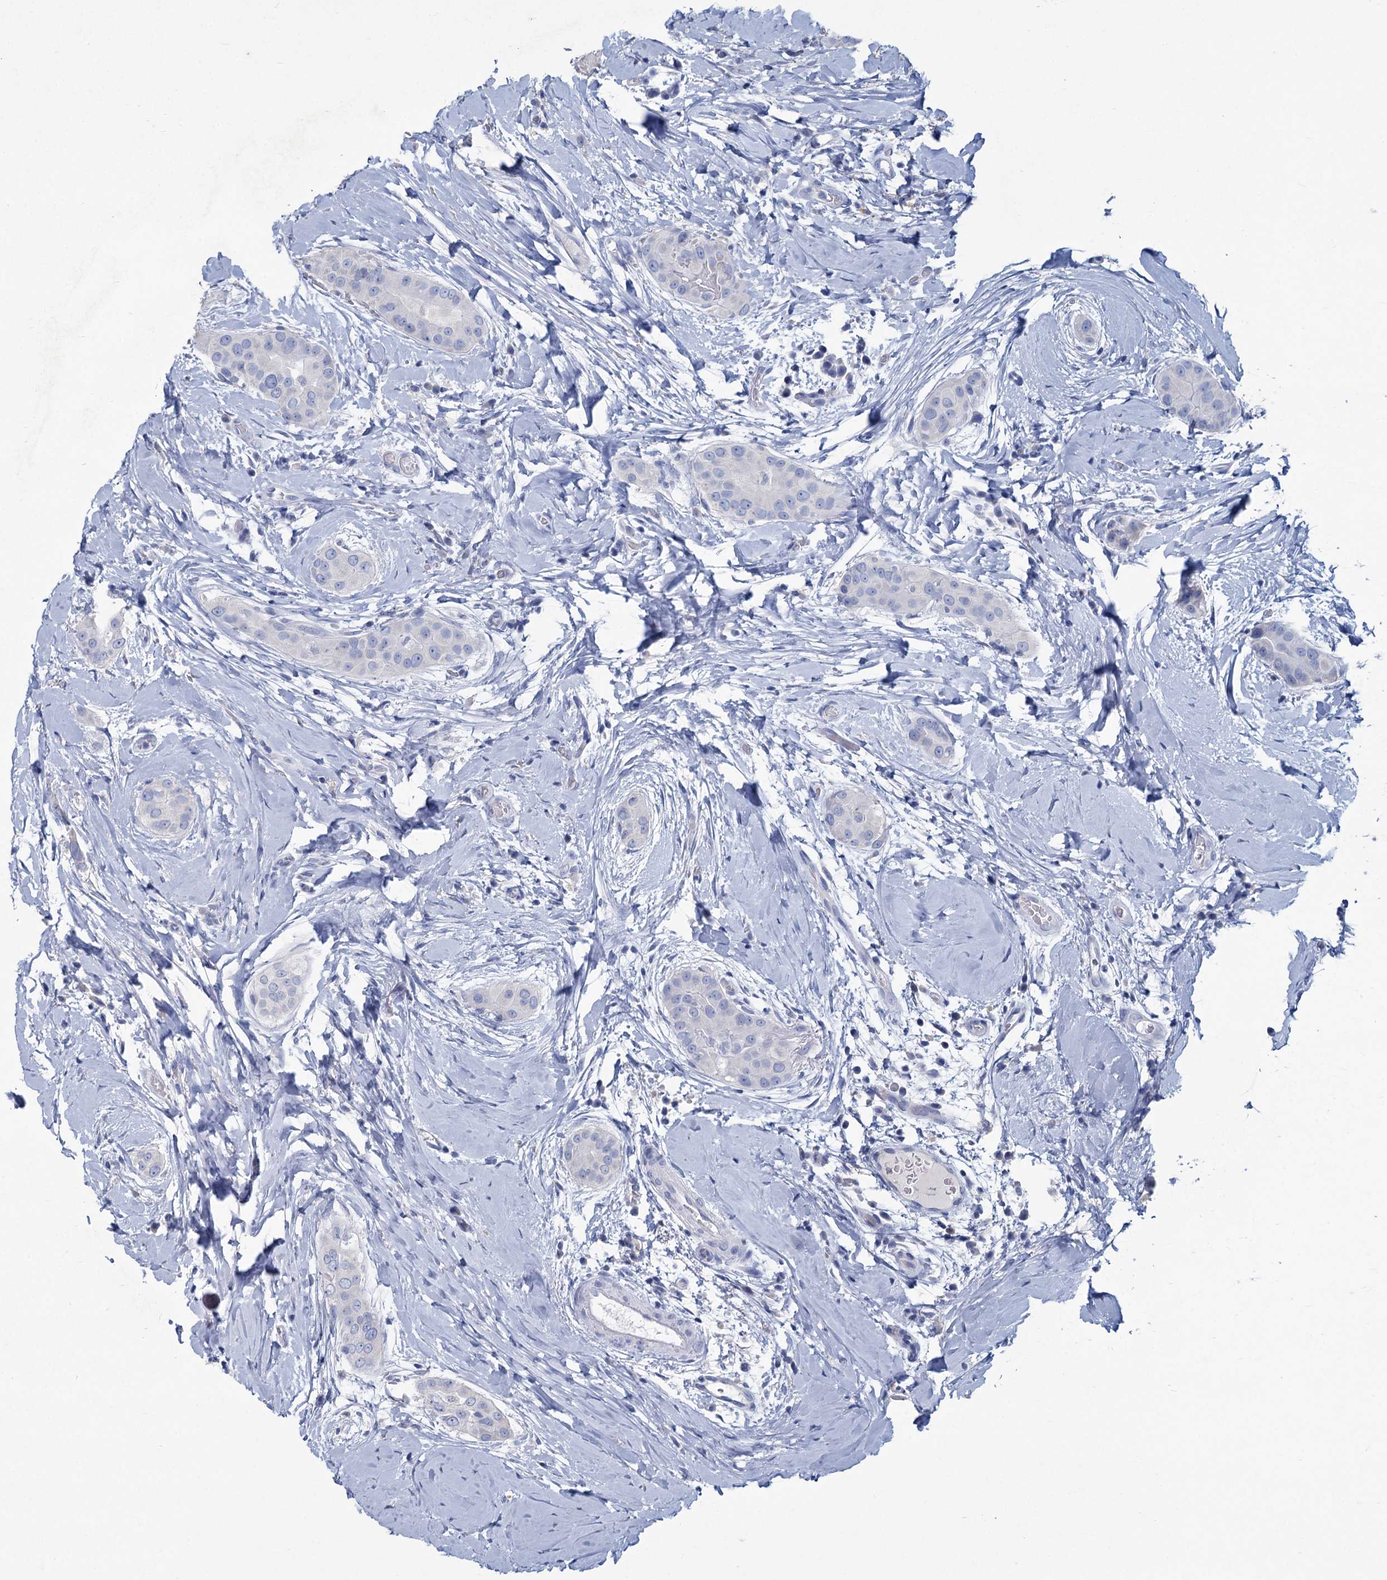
{"staining": {"intensity": "negative", "quantity": "none", "location": "none"}, "tissue": "thyroid cancer", "cell_type": "Tumor cells", "image_type": "cancer", "snomed": [{"axis": "morphology", "description": "Papillary adenocarcinoma, NOS"}, {"axis": "topography", "description": "Thyroid gland"}], "caption": "The image reveals no significant positivity in tumor cells of thyroid papillary adenocarcinoma. Nuclei are stained in blue.", "gene": "HES2", "patient": {"sex": "male", "age": 33}}